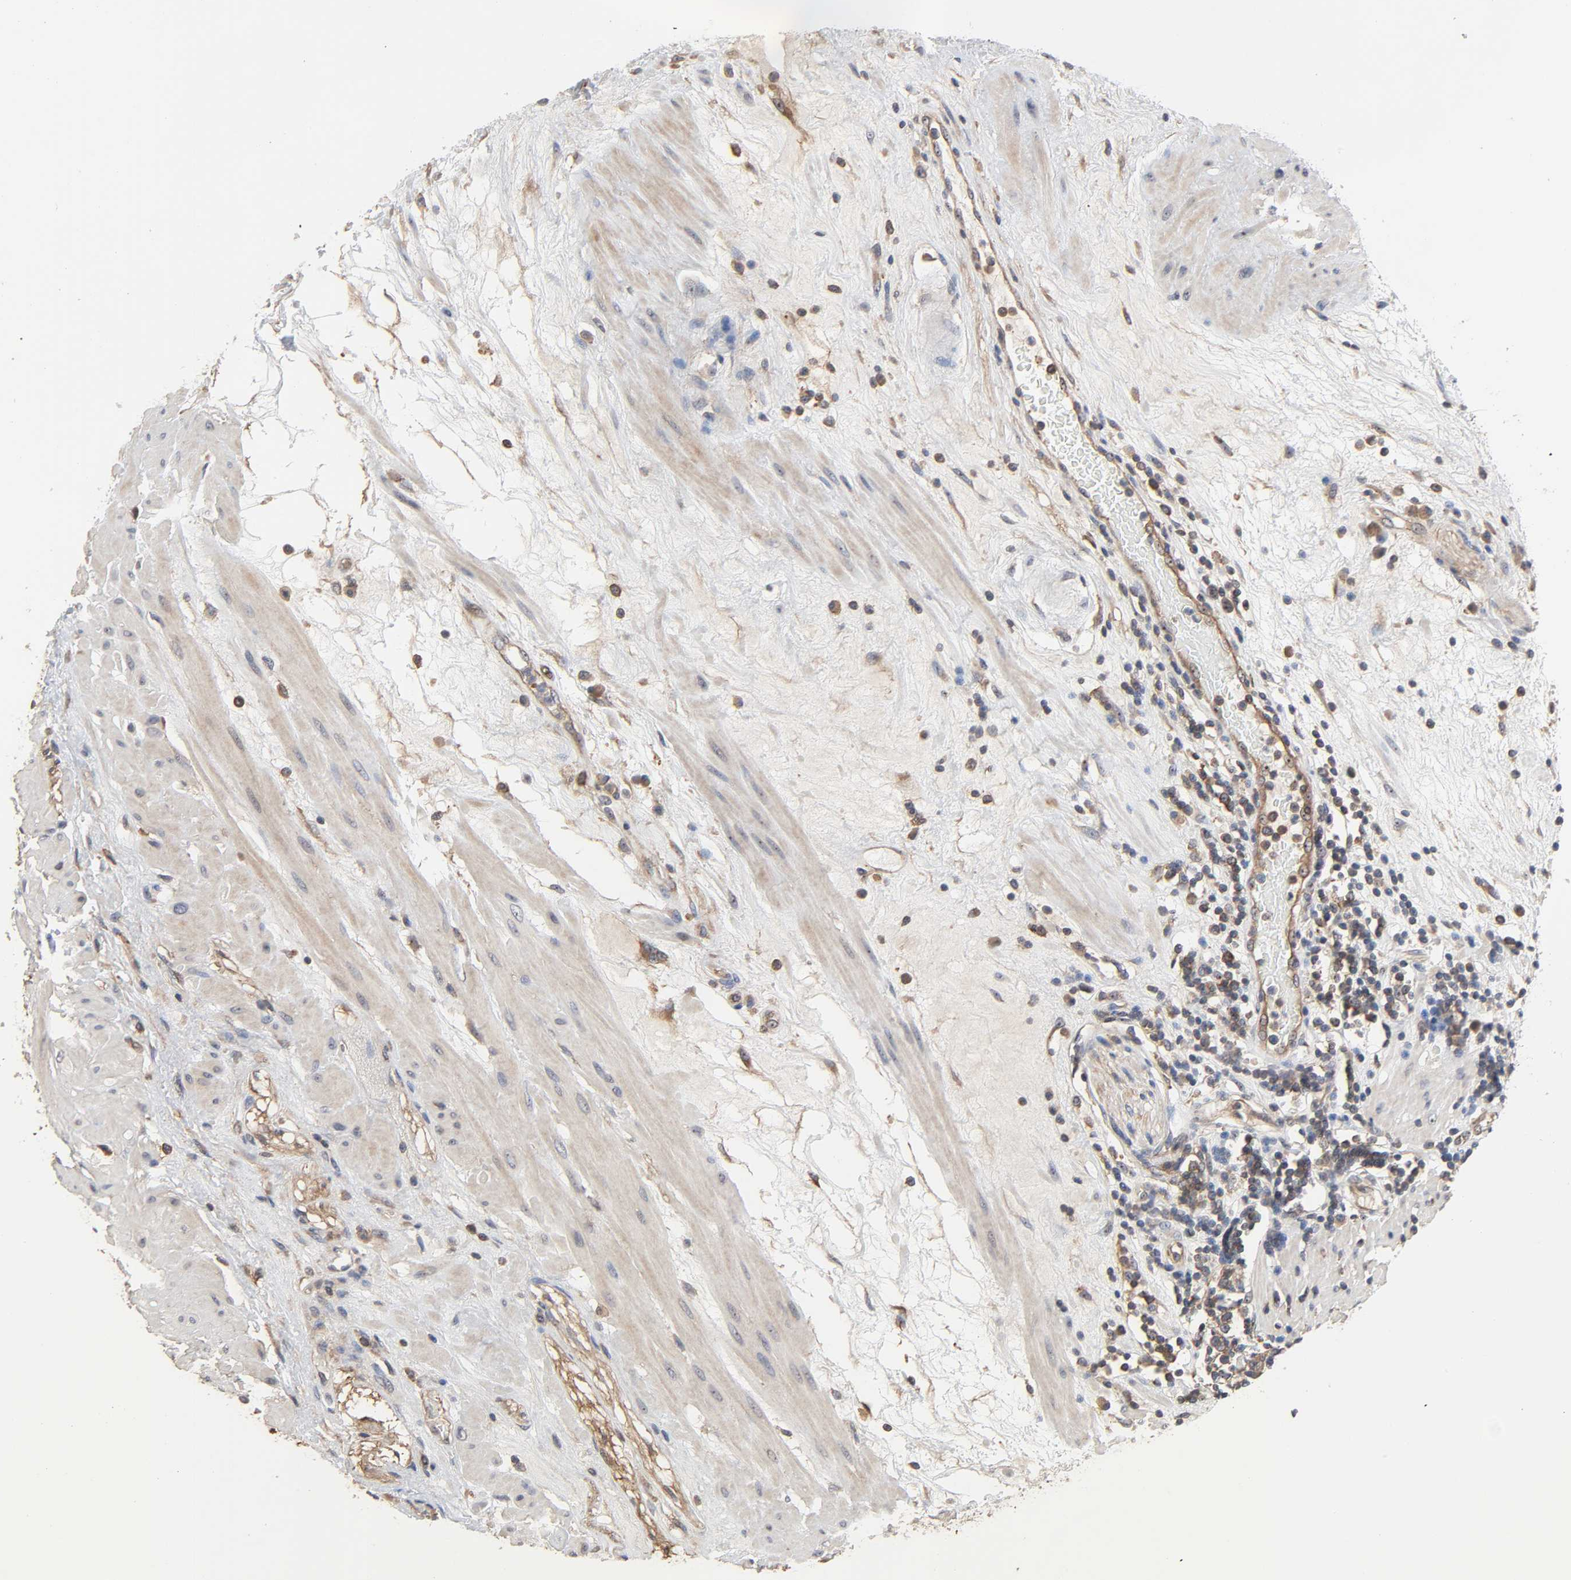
{"staining": {"intensity": "weak", "quantity": "<25%", "location": "cytoplasmic/membranous"}, "tissue": "seminal vesicle", "cell_type": "Glandular cells", "image_type": "normal", "snomed": [{"axis": "morphology", "description": "Normal tissue, NOS"}, {"axis": "topography", "description": "Seminal veicle"}], "caption": "Benign seminal vesicle was stained to show a protein in brown. There is no significant expression in glandular cells. The staining was performed using DAB to visualize the protein expression in brown, while the nuclei were stained in blue with hematoxylin (Magnification: 20x).", "gene": "DDX10", "patient": {"sex": "male", "age": 61}}